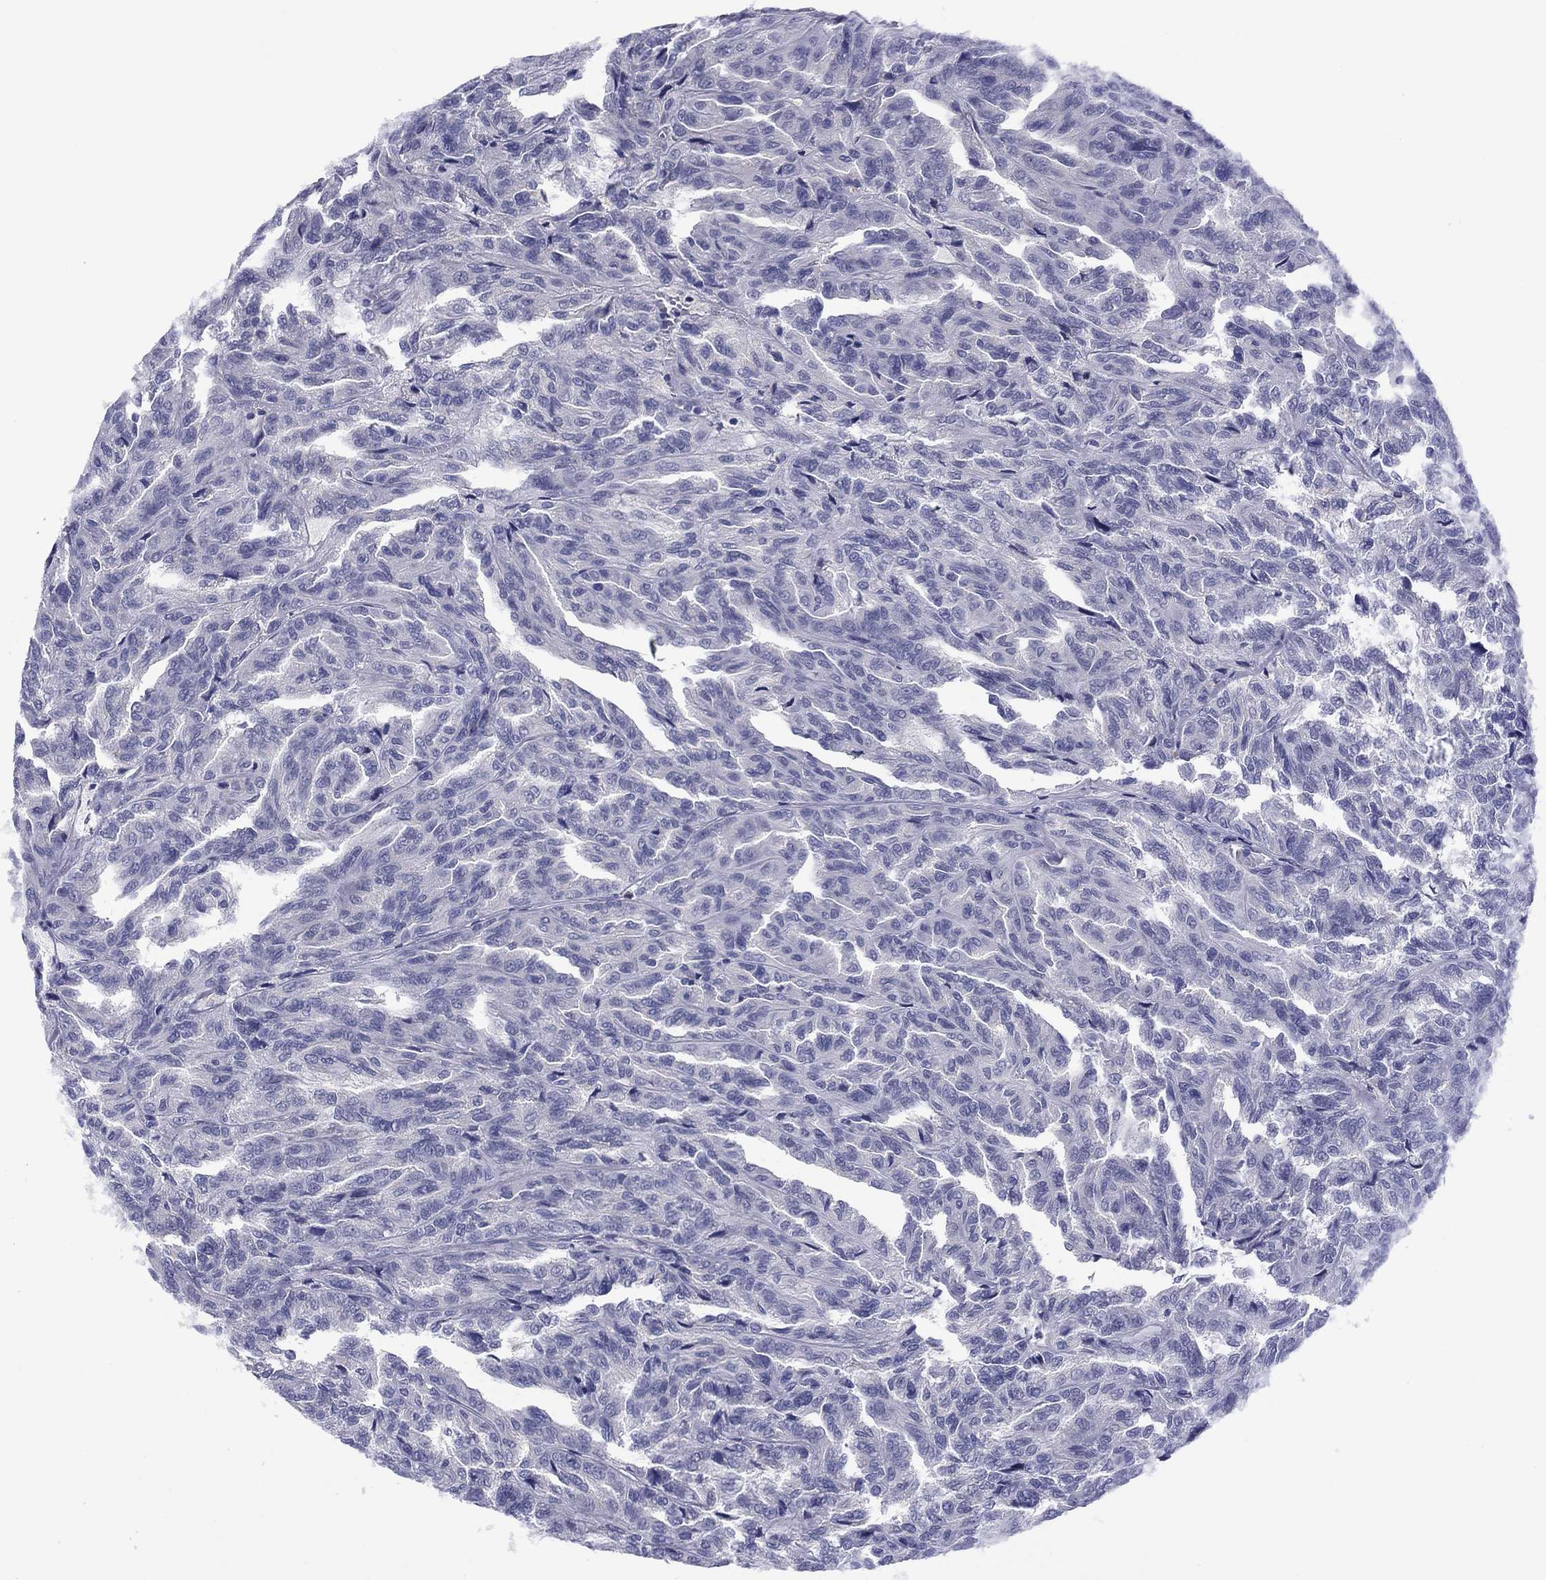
{"staining": {"intensity": "negative", "quantity": "none", "location": "none"}, "tissue": "renal cancer", "cell_type": "Tumor cells", "image_type": "cancer", "snomed": [{"axis": "morphology", "description": "Adenocarcinoma, NOS"}, {"axis": "topography", "description": "Kidney"}], "caption": "DAB immunohistochemical staining of human renal cancer demonstrates no significant positivity in tumor cells.", "gene": "TCFL5", "patient": {"sex": "male", "age": 79}}